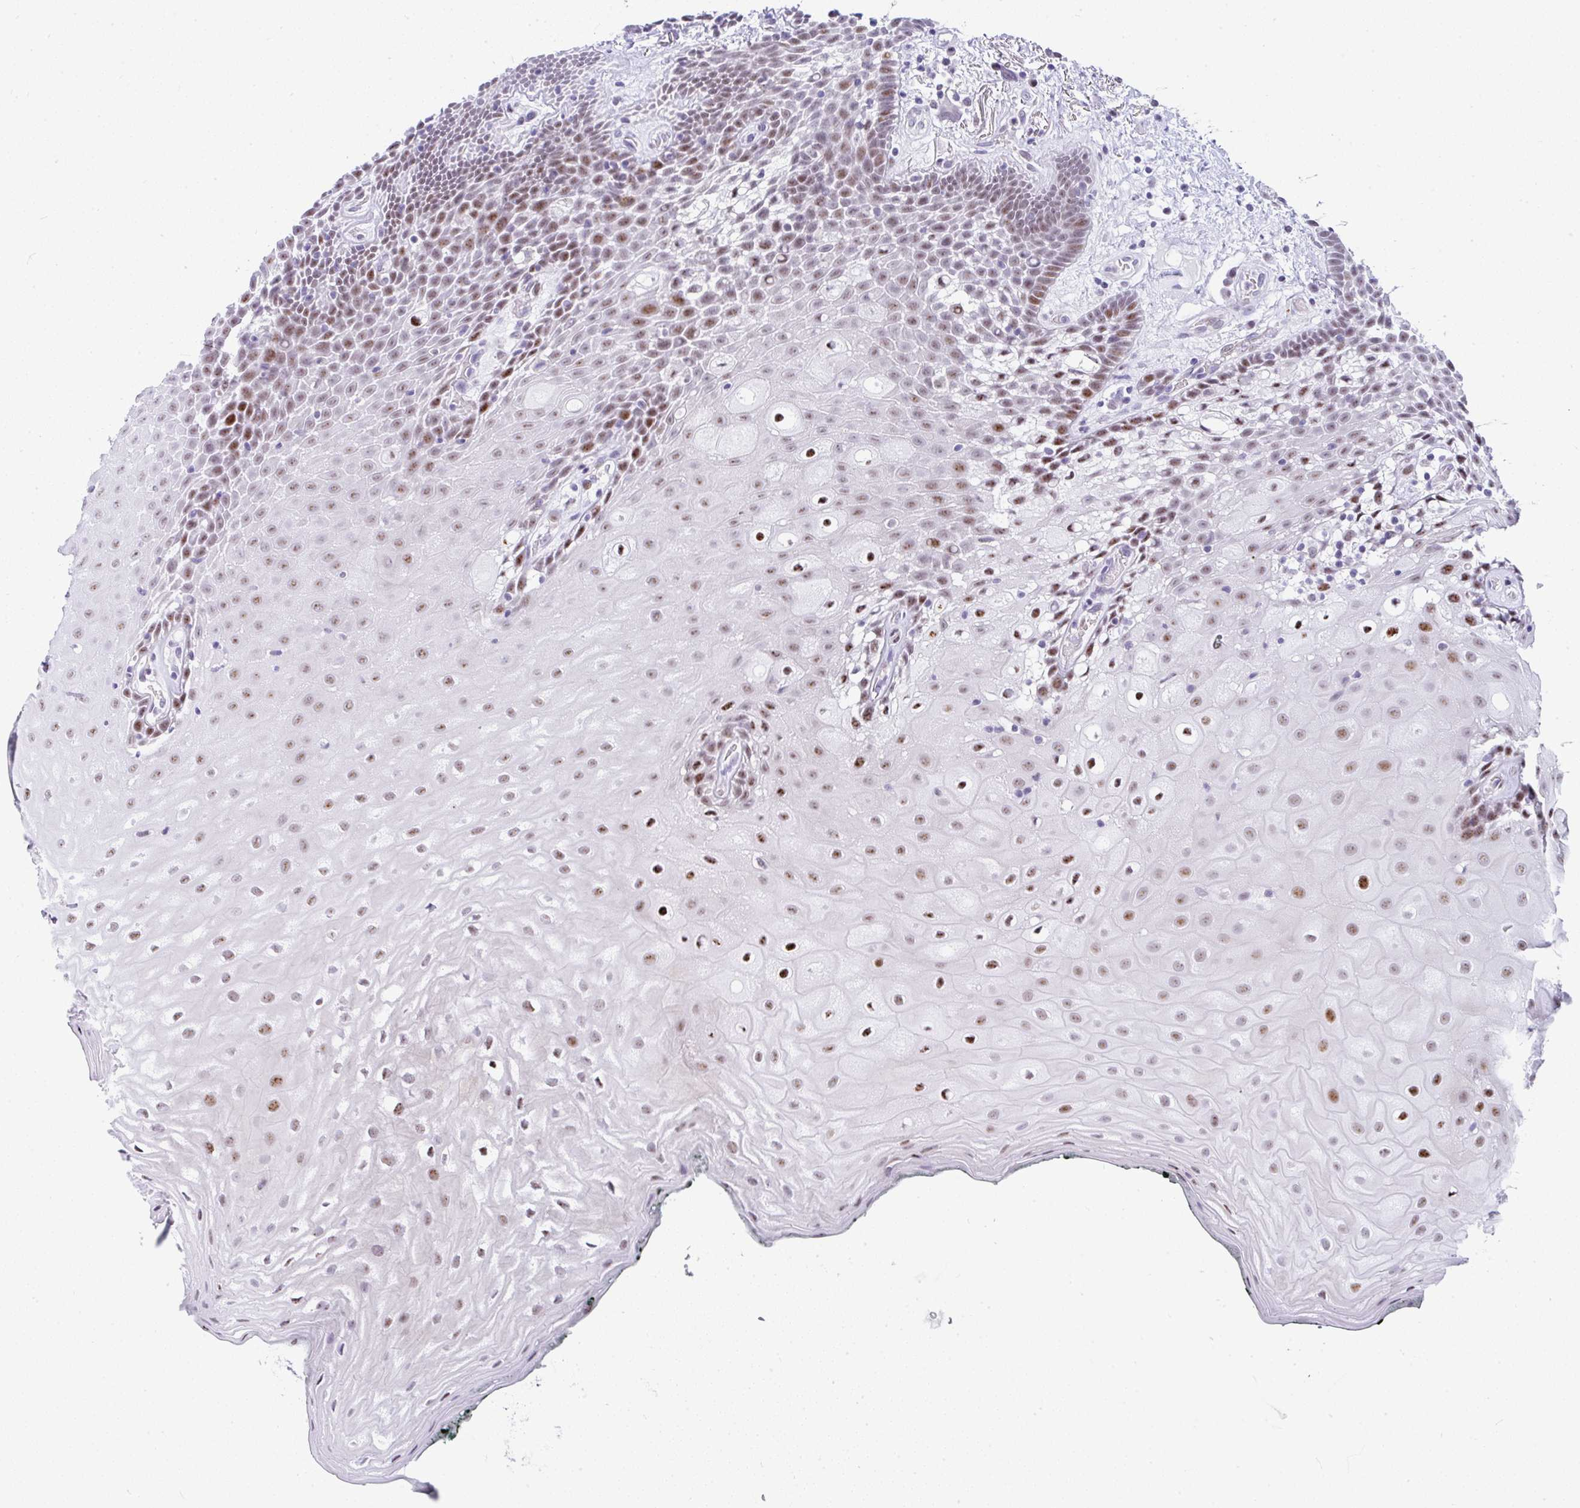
{"staining": {"intensity": "moderate", "quantity": "25%-75%", "location": "nuclear"}, "tissue": "oral mucosa", "cell_type": "Squamous epithelial cells", "image_type": "normal", "snomed": [{"axis": "morphology", "description": "Normal tissue, NOS"}, {"axis": "morphology", "description": "Squamous cell carcinoma, NOS"}, {"axis": "topography", "description": "Oral tissue"}, {"axis": "topography", "description": "Head-Neck"}], "caption": "Immunohistochemical staining of normal human oral mucosa exhibits medium levels of moderate nuclear positivity in approximately 25%-75% of squamous epithelial cells. (Brightfield microscopy of DAB IHC at high magnification).", "gene": "NR1D2", "patient": {"sex": "male", "age": 64}}